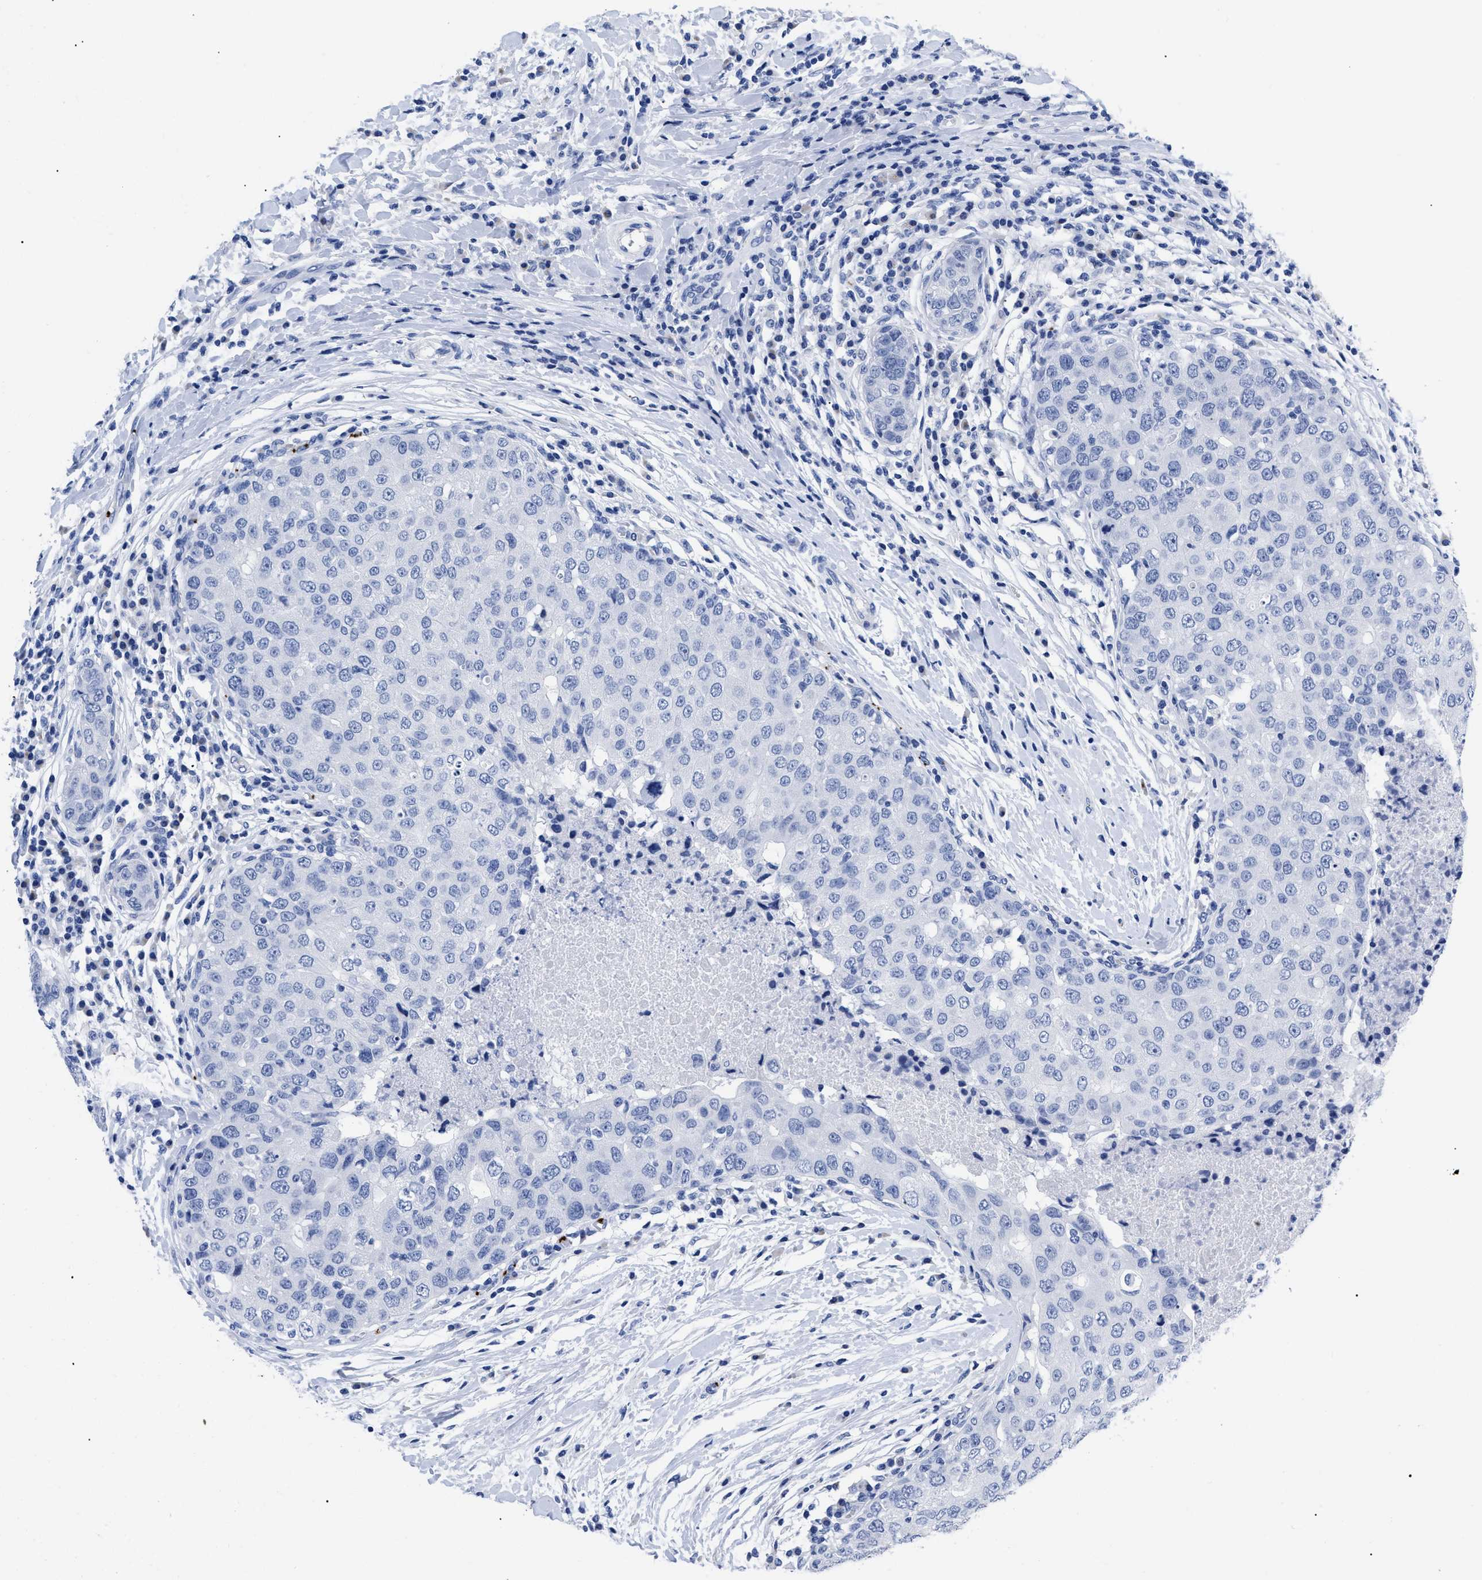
{"staining": {"intensity": "negative", "quantity": "none", "location": "none"}, "tissue": "breast cancer", "cell_type": "Tumor cells", "image_type": "cancer", "snomed": [{"axis": "morphology", "description": "Duct carcinoma"}, {"axis": "topography", "description": "Breast"}], "caption": "Tumor cells are negative for brown protein staining in breast cancer. (Stains: DAB immunohistochemistry with hematoxylin counter stain, Microscopy: brightfield microscopy at high magnification).", "gene": "TREML1", "patient": {"sex": "female", "age": 27}}